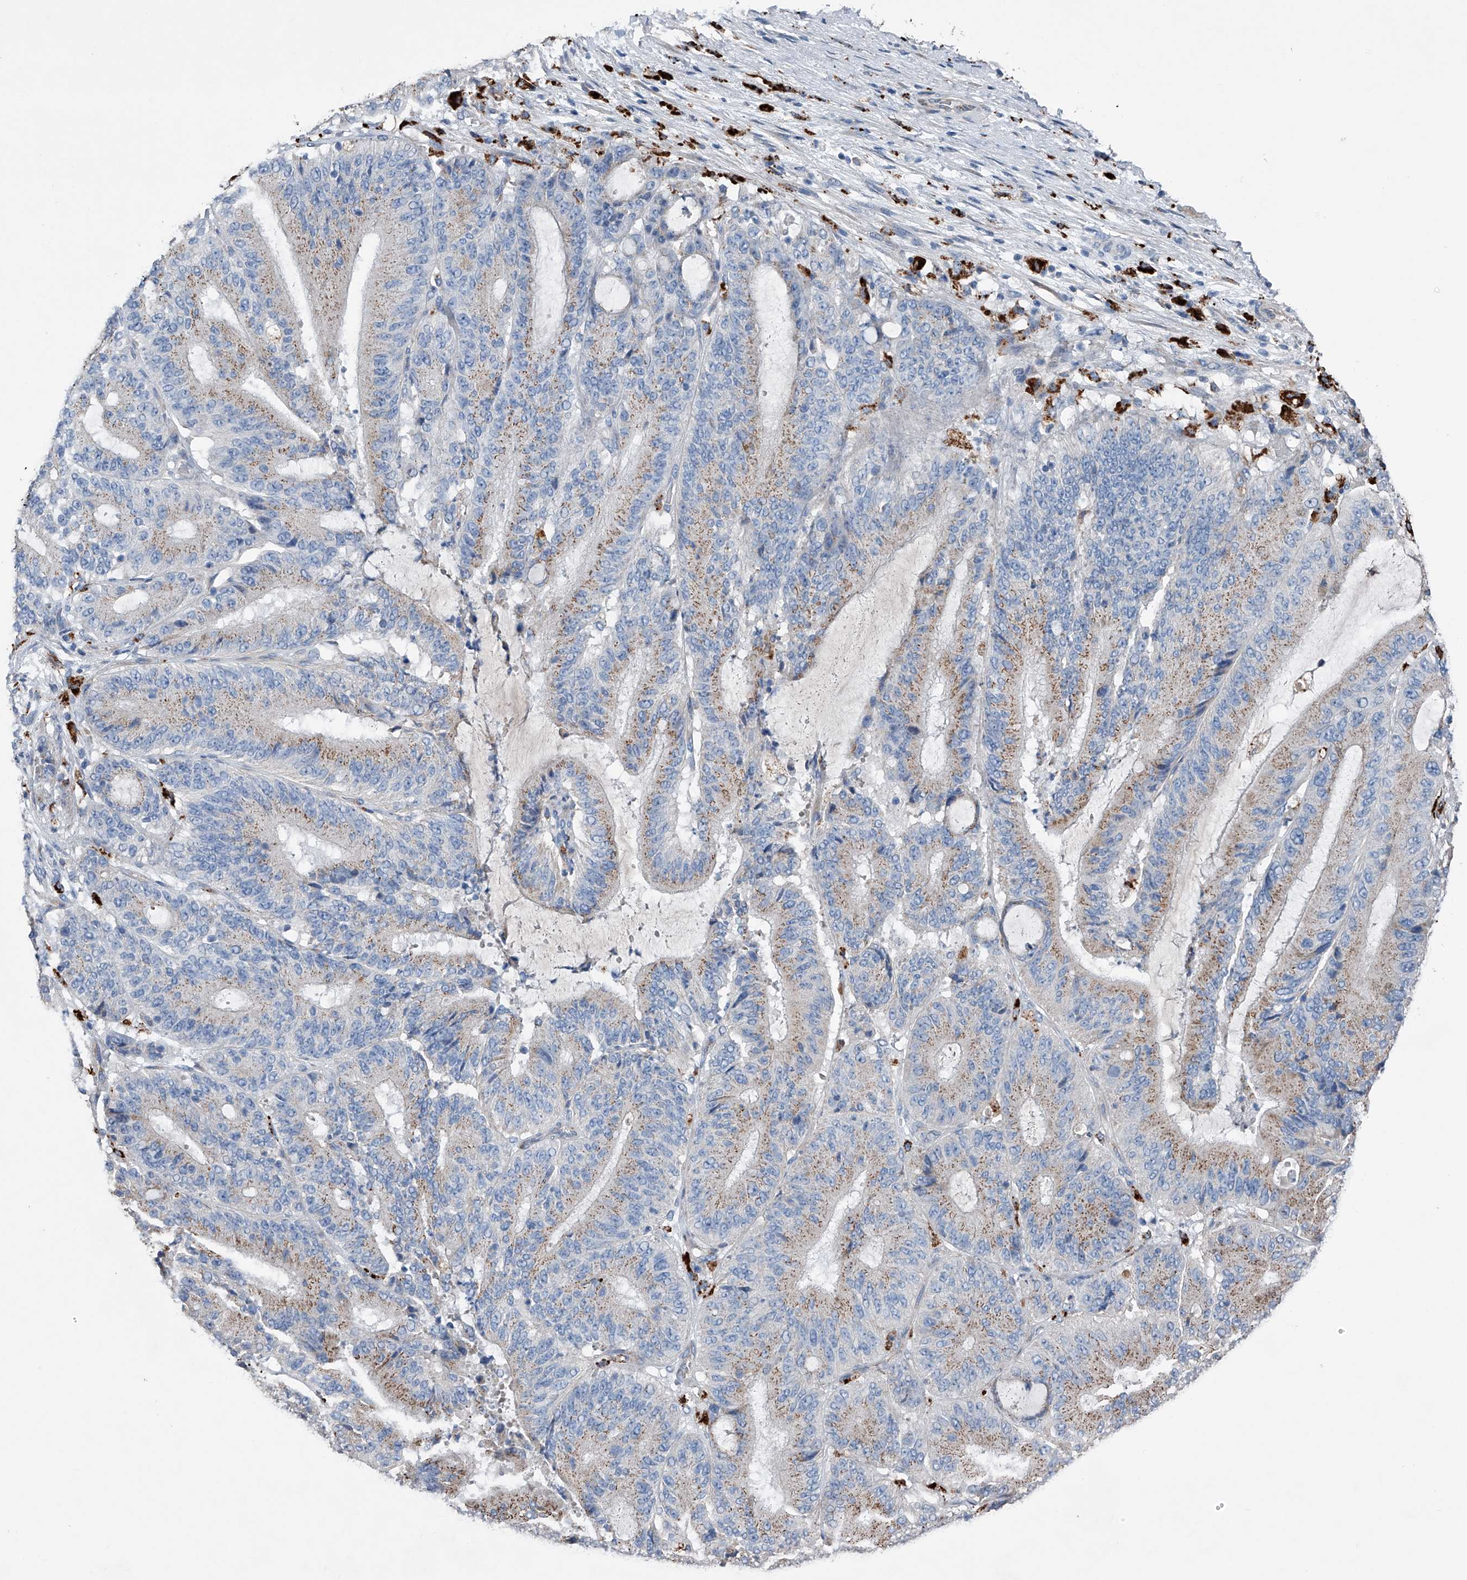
{"staining": {"intensity": "moderate", "quantity": "25%-75%", "location": "cytoplasmic/membranous"}, "tissue": "liver cancer", "cell_type": "Tumor cells", "image_type": "cancer", "snomed": [{"axis": "morphology", "description": "Normal tissue, NOS"}, {"axis": "morphology", "description": "Cholangiocarcinoma"}, {"axis": "topography", "description": "Liver"}, {"axis": "topography", "description": "Peripheral nerve tissue"}], "caption": "Immunohistochemical staining of human liver cancer demonstrates moderate cytoplasmic/membranous protein expression in approximately 25%-75% of tumor cells.", "gene": "ZNF772", "patient": {"sex": "female", "age": 73}}